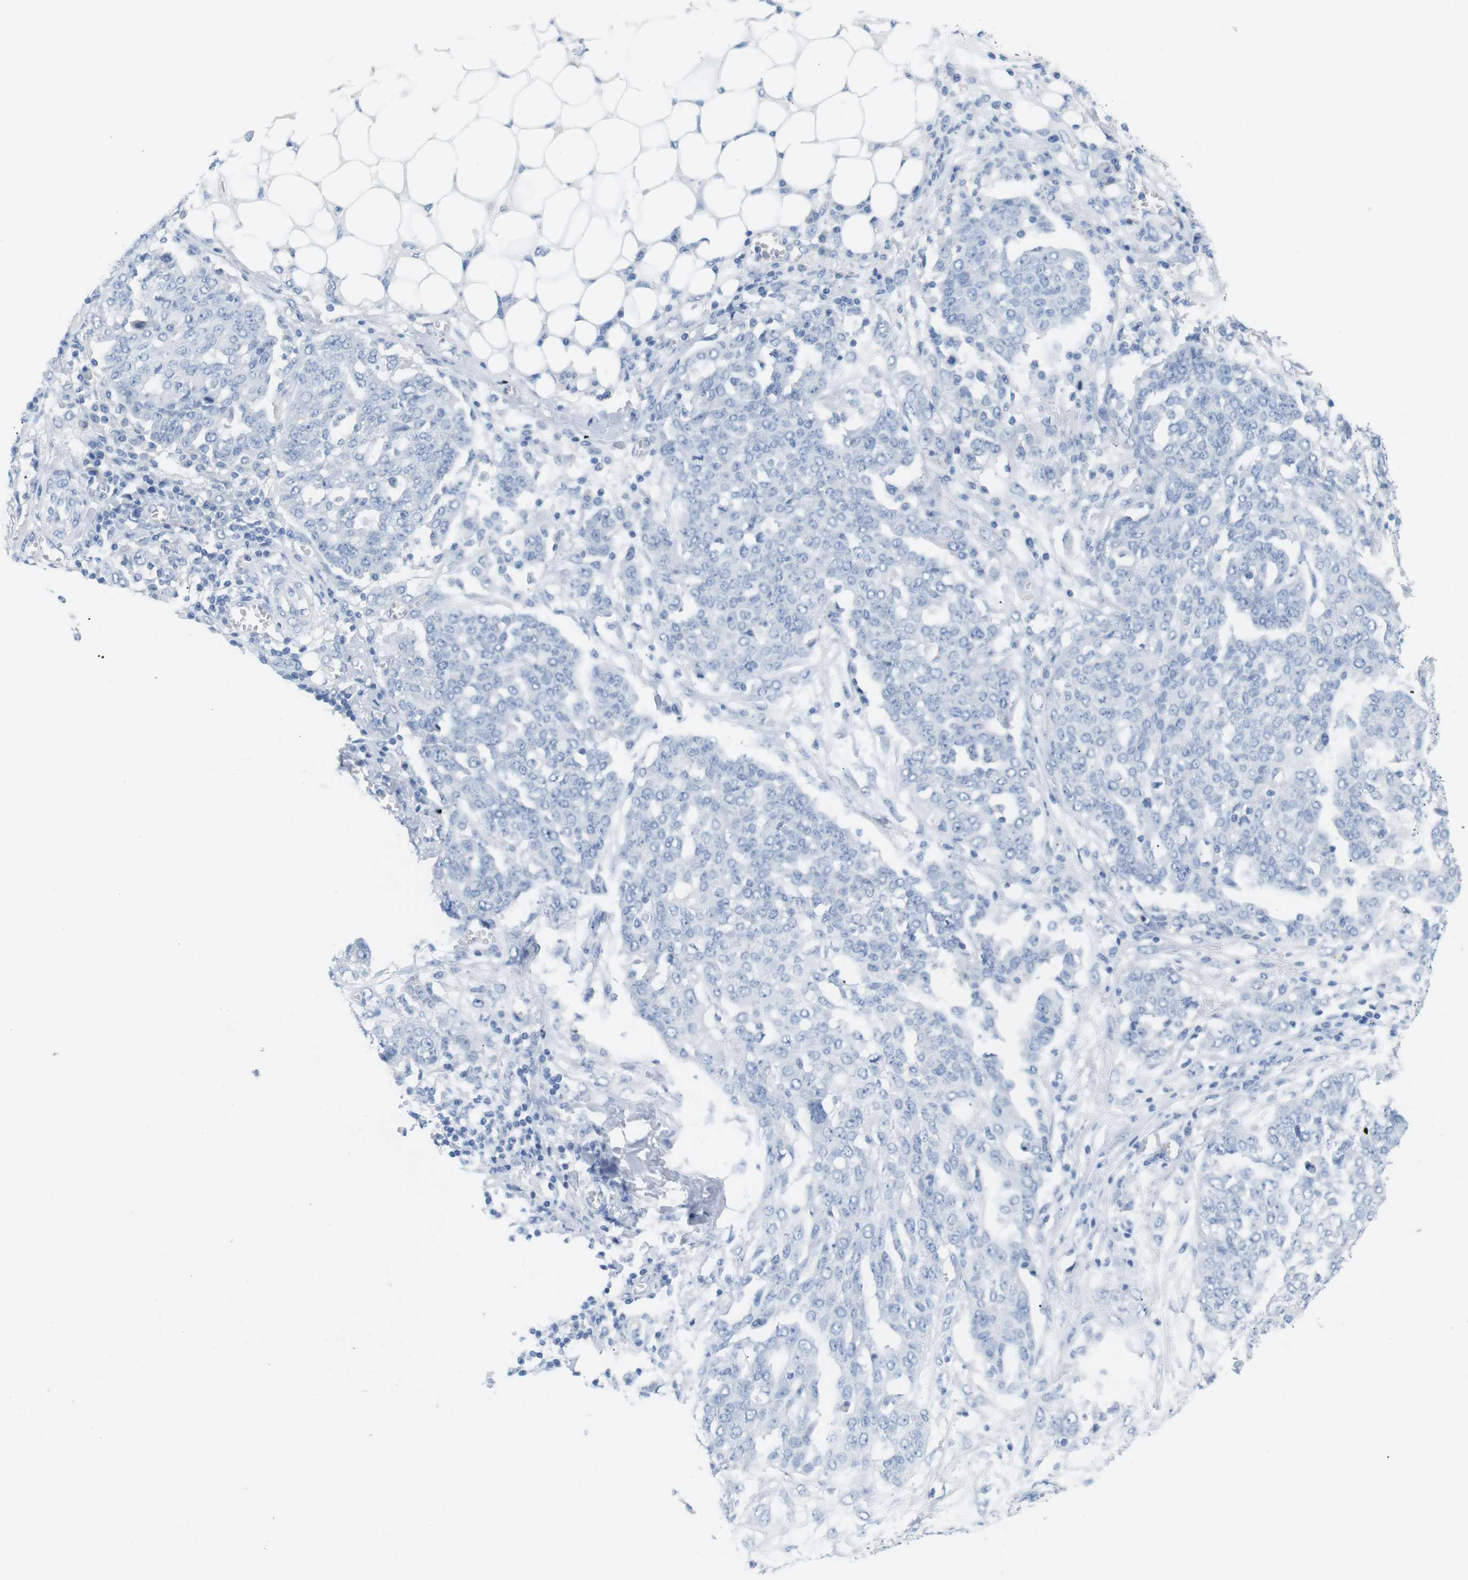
{"staining": {"intensity": "negative", "quantity": "none", "location": "none"}, "tissue": "ovarian cancer", "cell_type": "Tumor cells", "image_type": "cancer", "snomed": [{"axis": "morphology", "description": "Cystadenocarcinoma, serous, NOS"}, {"axis": "topography", "description": "Soft tissue"}, {"axis": "topography", "description": "Ovary"}], "caption": "This is an immunohistochemistry histopathology image of human ovarian cancer (serous cystadenocarcinoma). There is no positivity in tumor cells.", "gene": "HBG2", "patient": {"sex": "female", "age": 57}}